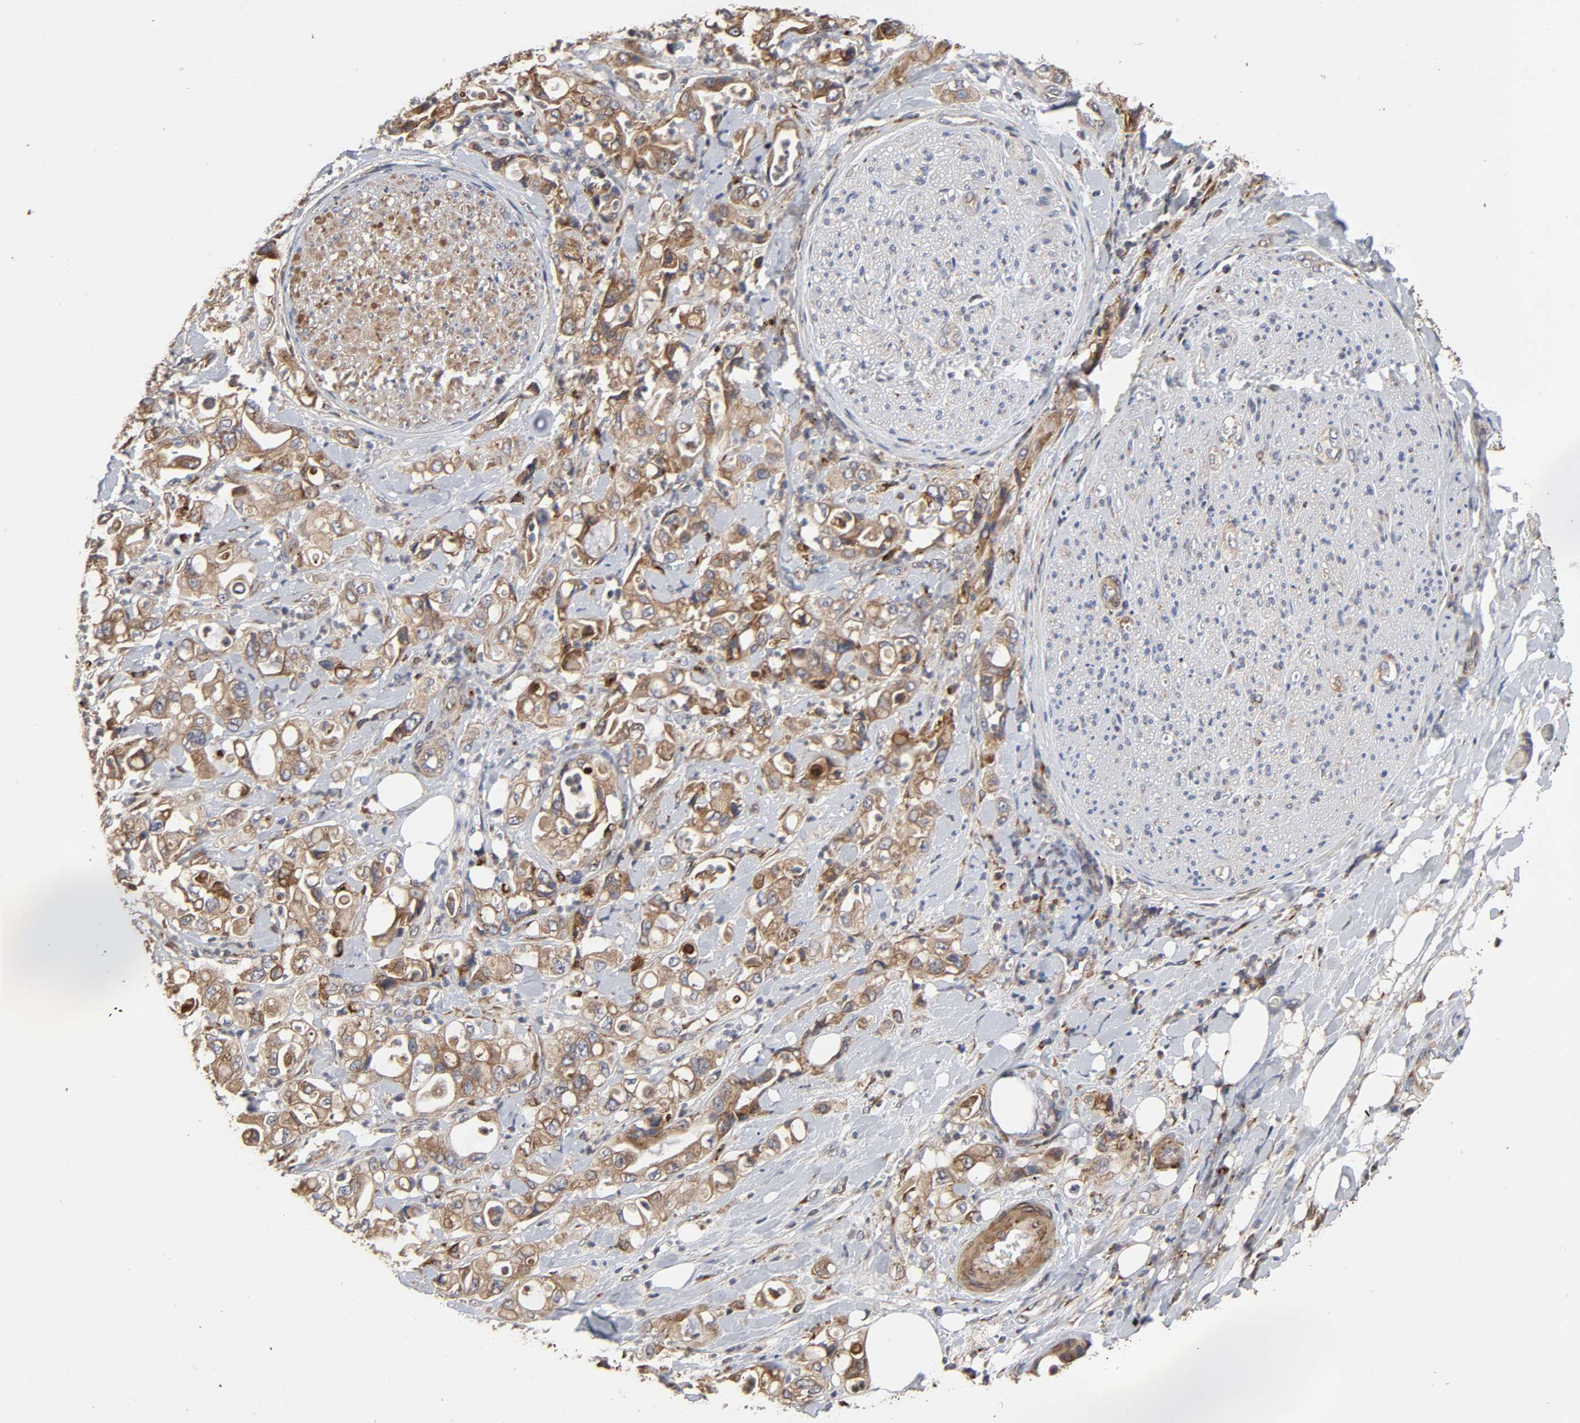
{"staining": {"intensity": "moderate", "quantity": ">75%", "location": "cytoplasmic/membranous"}, "tissue": "pancreatic cancer", "cell_type": "Tumor cells", "image_type": "cancer", "snomed": [{"axis": "morphology", "description": "Adenocarcinoma, NOS"}, {"axis": "topography", "description": "Pancreas"}], "caption": "Pancreatic adenocarcinoma tissue exhibits moderate cytoplasmic/membranous staining in about >75% of tumor cells, visualized by immunohistochemistry.", "gene": "GNPTG", "patient": {"sex": "male", "age": 70}}